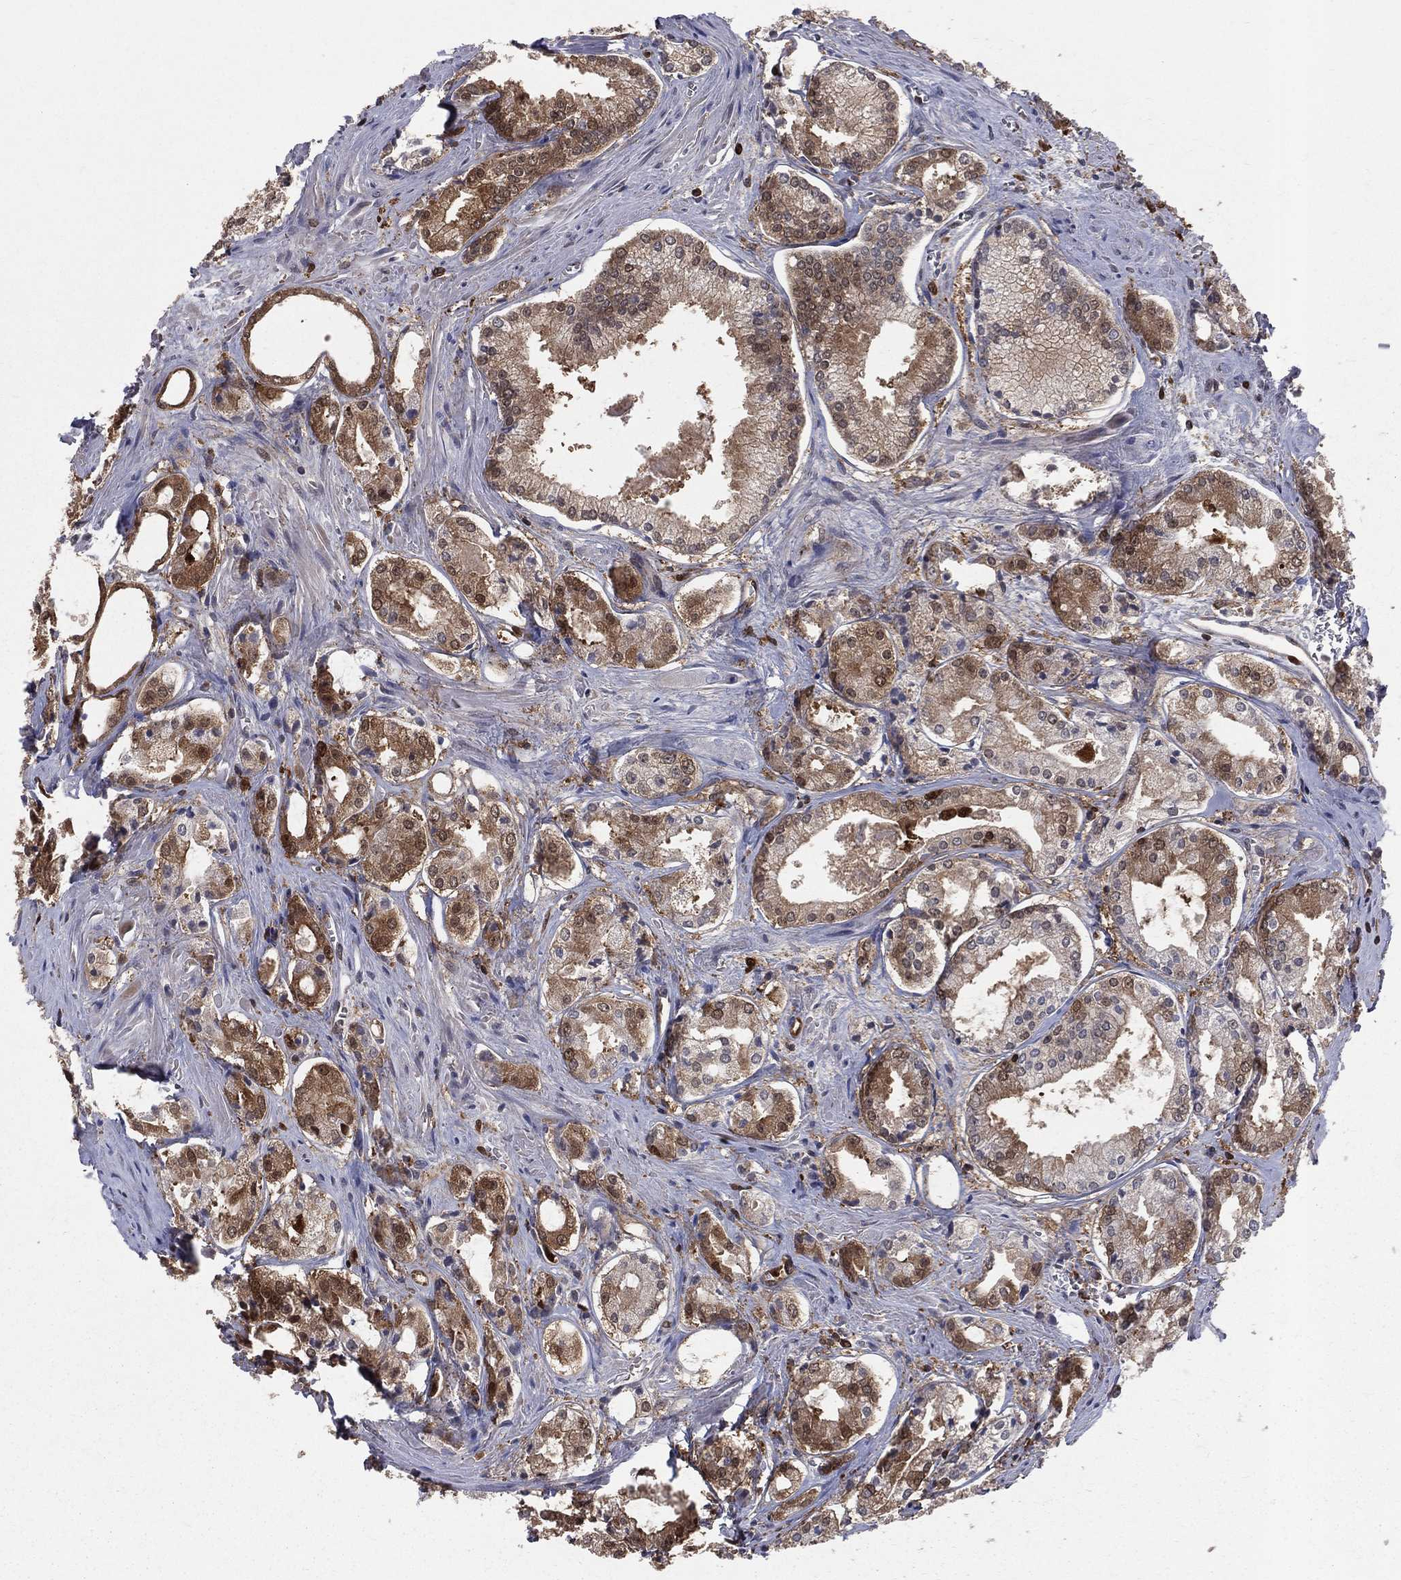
{"staining": {"intensity": "moderate", "quantity": "25%-75%", "location": "cytoplasmic/membranous"}, "tissue": "prostate cancer", "cell_type": "Tumor cells", "image_type": "cancer", "snomed": [{"axis": "morphology", "description": "Adenocarcinoma, NOS"}, {"axis": "topography", "description": "Prostate"}], "caption": "Moderate cytoplasmic/membranous protein expression is identified in about 25%-75% of tumor cells in prostate cancer.", "gene": "ENO1", "patient": {"sex": "male", "age": 72}}